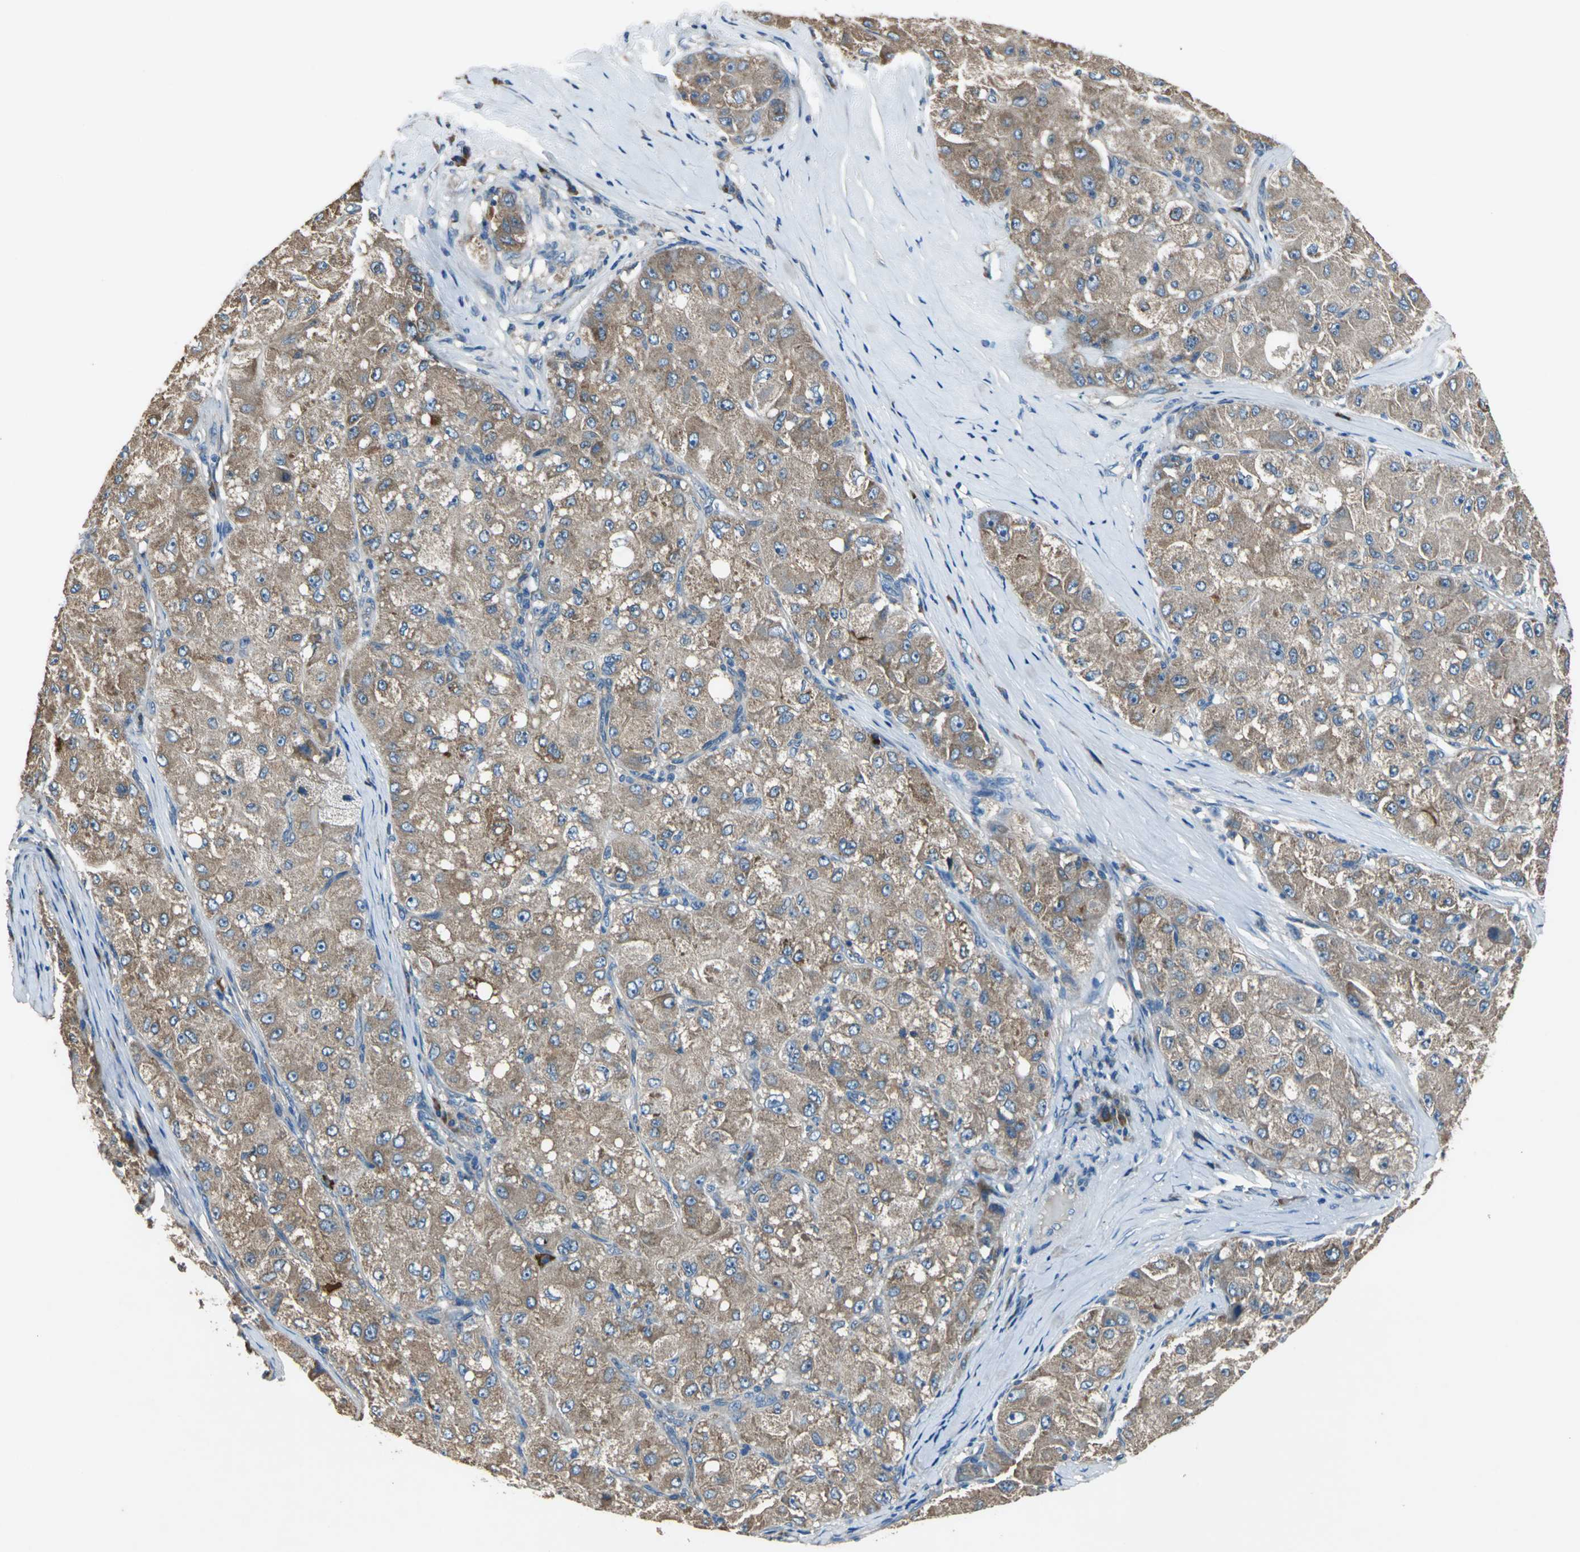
{"staining": {"intensity": "moderate", "quantity": ">75%", "location": "cytoplasmic/membranous"}, "tissue": "liver cancer", "cell_type": "Tumor cells", "image_type": "cancer", "snomed": [{"axis": "morphology", "description": "Carcinoma, Hepatocellular, NOS"}, {"axis": "topography", "description": "Liver"}], "caption": "The immunohistochemical stain shows moderate cytoplasmic/membranous expression in tumor cells of liver hepatocellular carcinoma tissue.", "gene": "HEPH", "patient": {"sex": "male", "age": 80}}